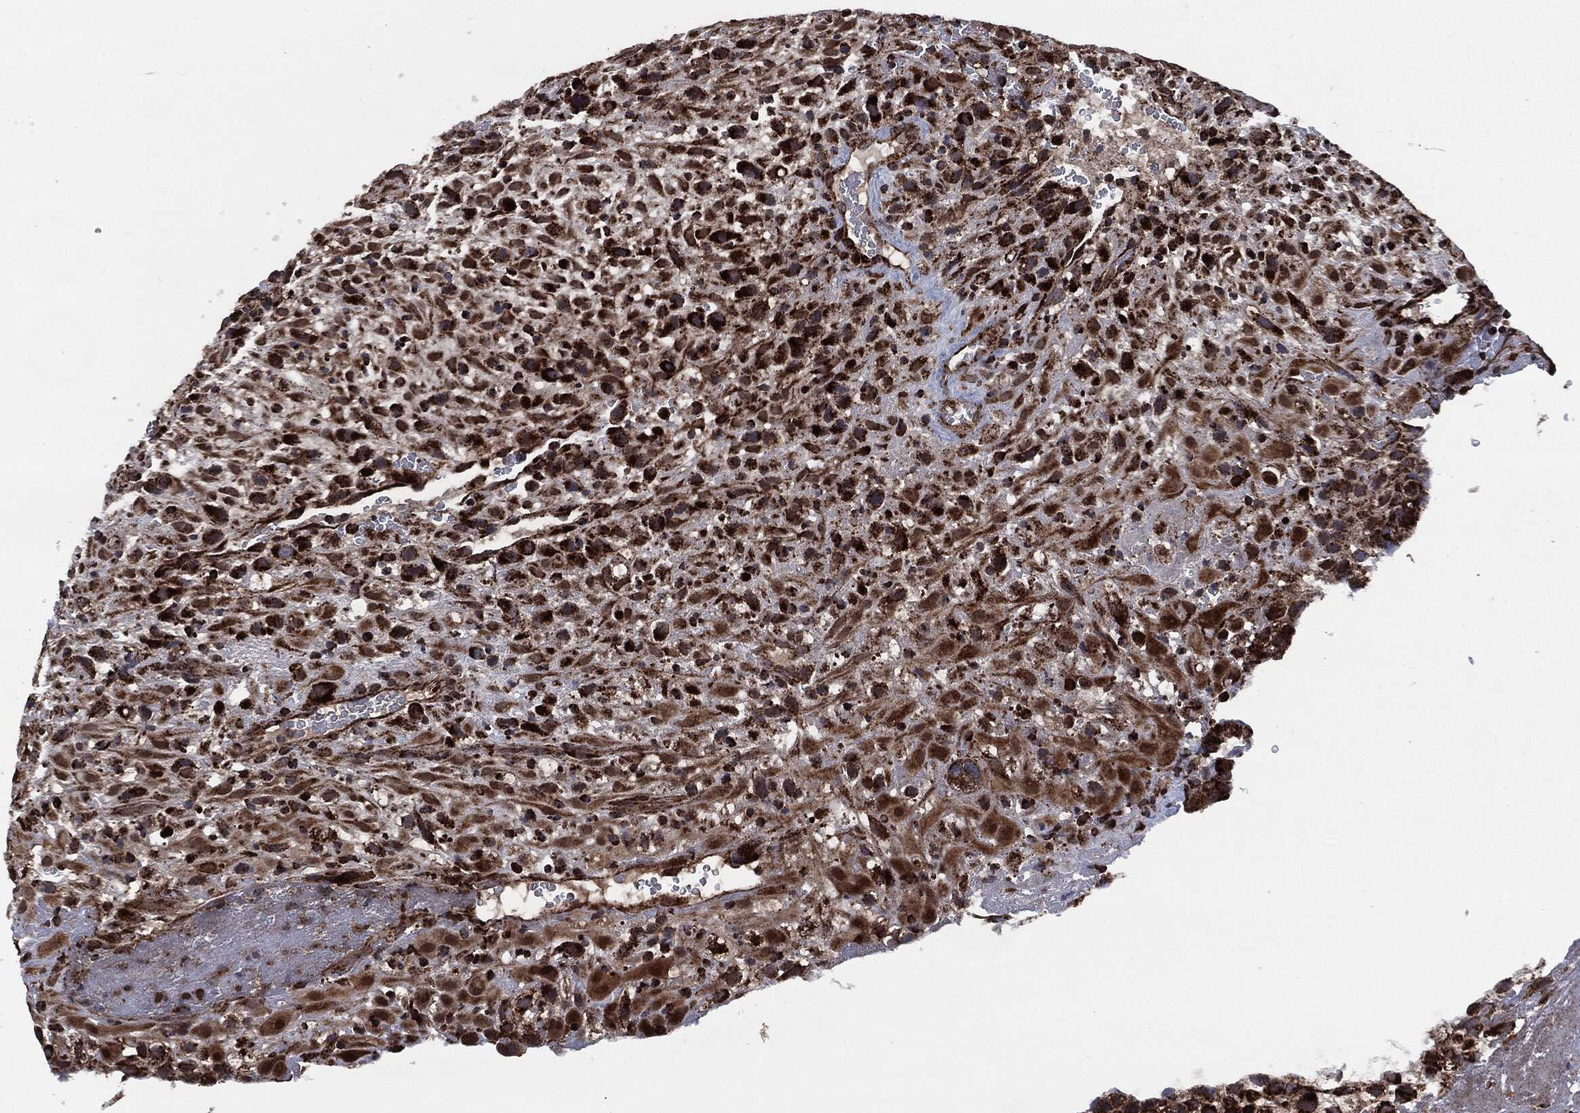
{"staining": {"intensity": "strong", "quantity": "25%-75%", "location": "cytoplasmic/membranous"}, "tissue": "placenta", "cell_type": "Decidual cells", "image_type": "normal", "snomed": [{"axis": "morphology", "description": "Normal tissue, NOS"}, {"axis": "topography", "description": "Placenta"}], "caption": "Decidual cells show high levels of strong cytoplasmic/membranous expression in approximately 25%-75% of cells in unremarkable placenta.", "gene": "FH", "patient": {"sex": "female", "age": 19}}